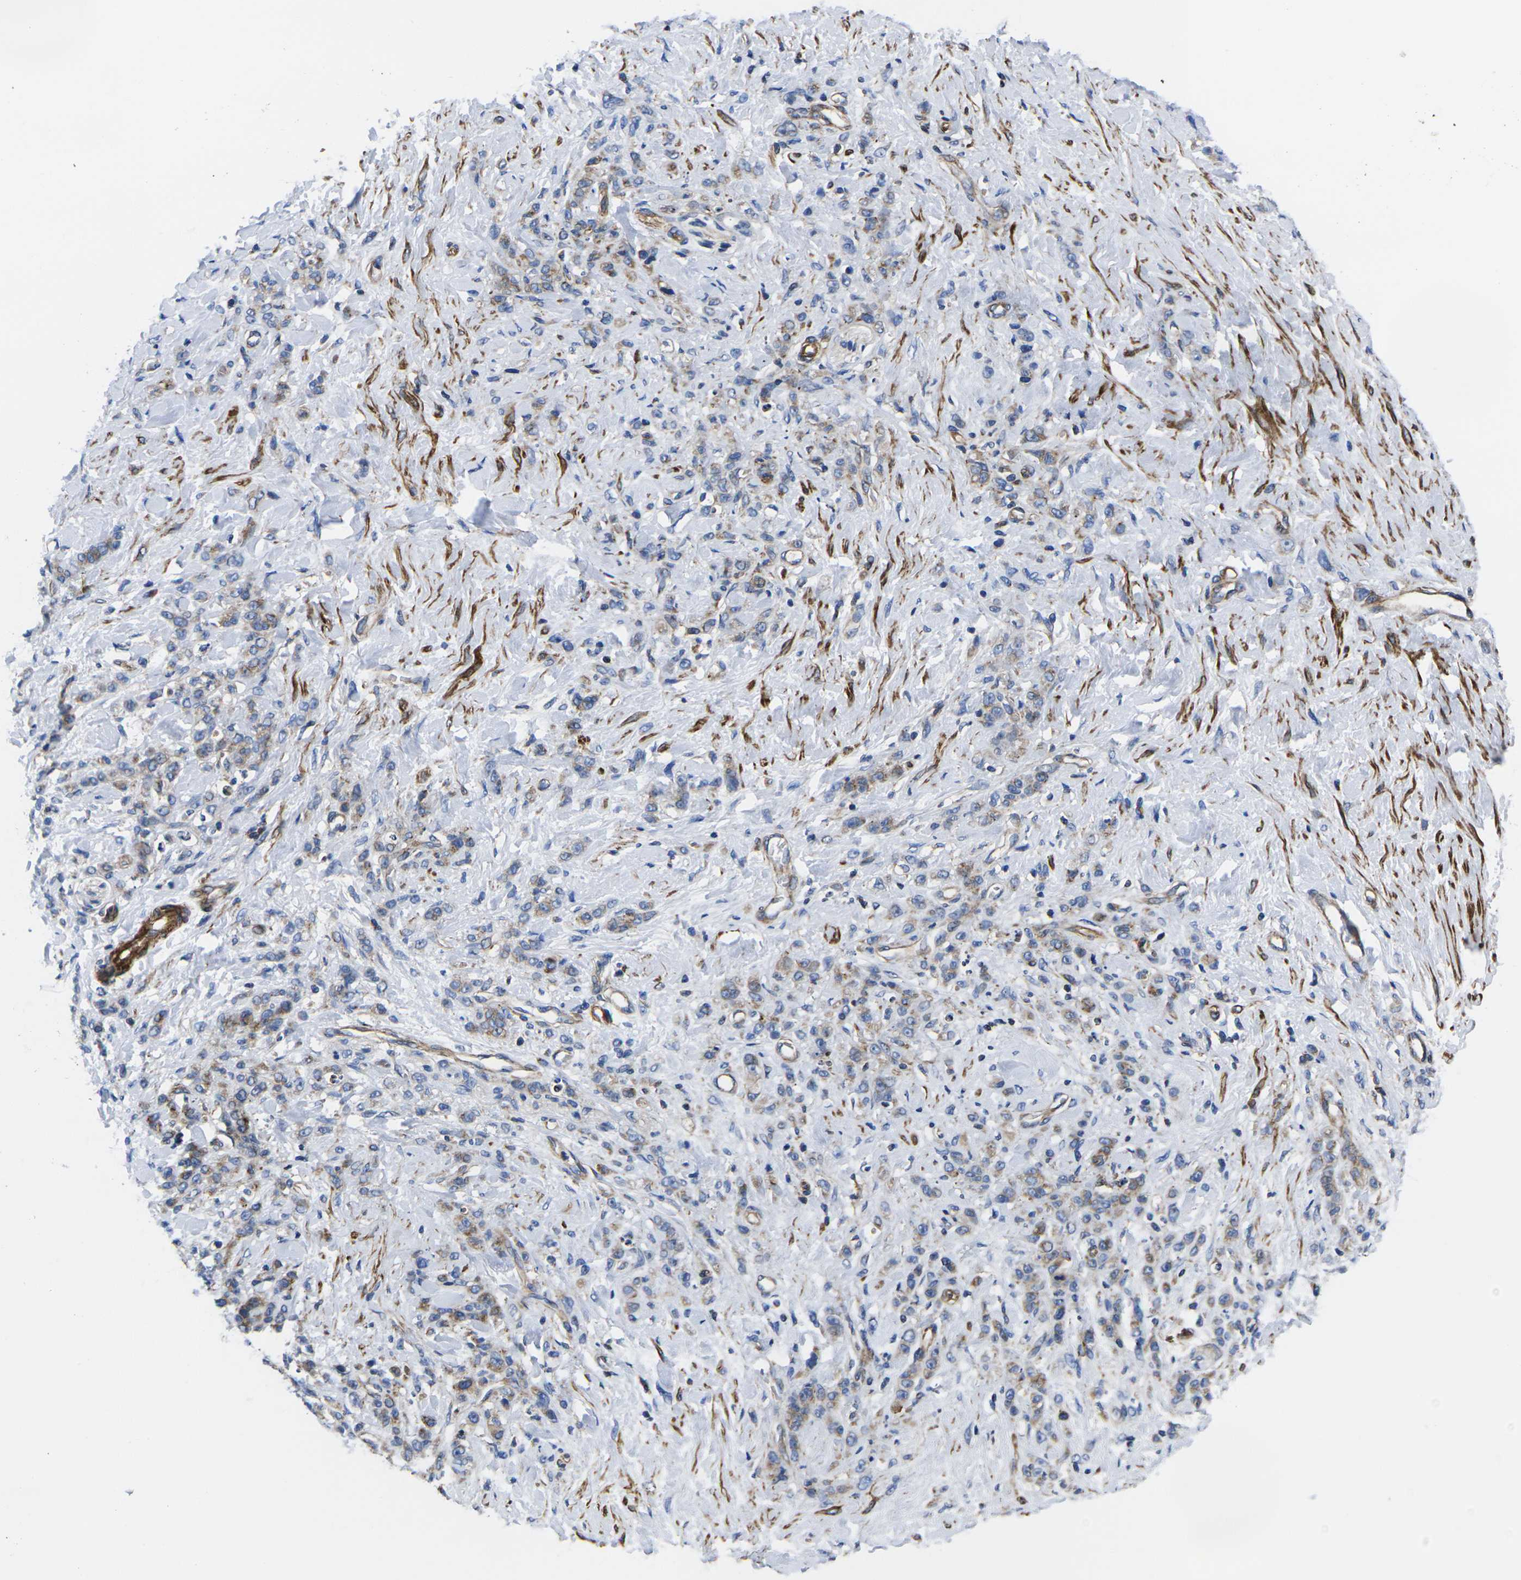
{"staining": {"intensity": "weak", "quantity": ">75%", "location": "cytoplasmic/membranous"}, "tissue": "stomach cancer", "cell_type": "Tumor cells", "image_type": "cancer", "snomed": [{"axis": "morphology", "description": "Adenocarcinoma, NOS"}, {"axis": "topography", "description": "Stomach"}], "caption": "Immunohistochemistry (IHC) staining of stomach adenocarcinoma, which demonstrates low levels of weak cytoplasmic/membranous positivity in approximately >75% of tumor cells indicating weak cytoplasmic/membranous protein expression. The staining was performed using DAB (3,3'-diaminobenzidine) (brown) for protein detection and nuclei were counterstained in hematoxylin (blue).", "gene": "GPR4", "patient": {"sex": "male", "age": 82}}